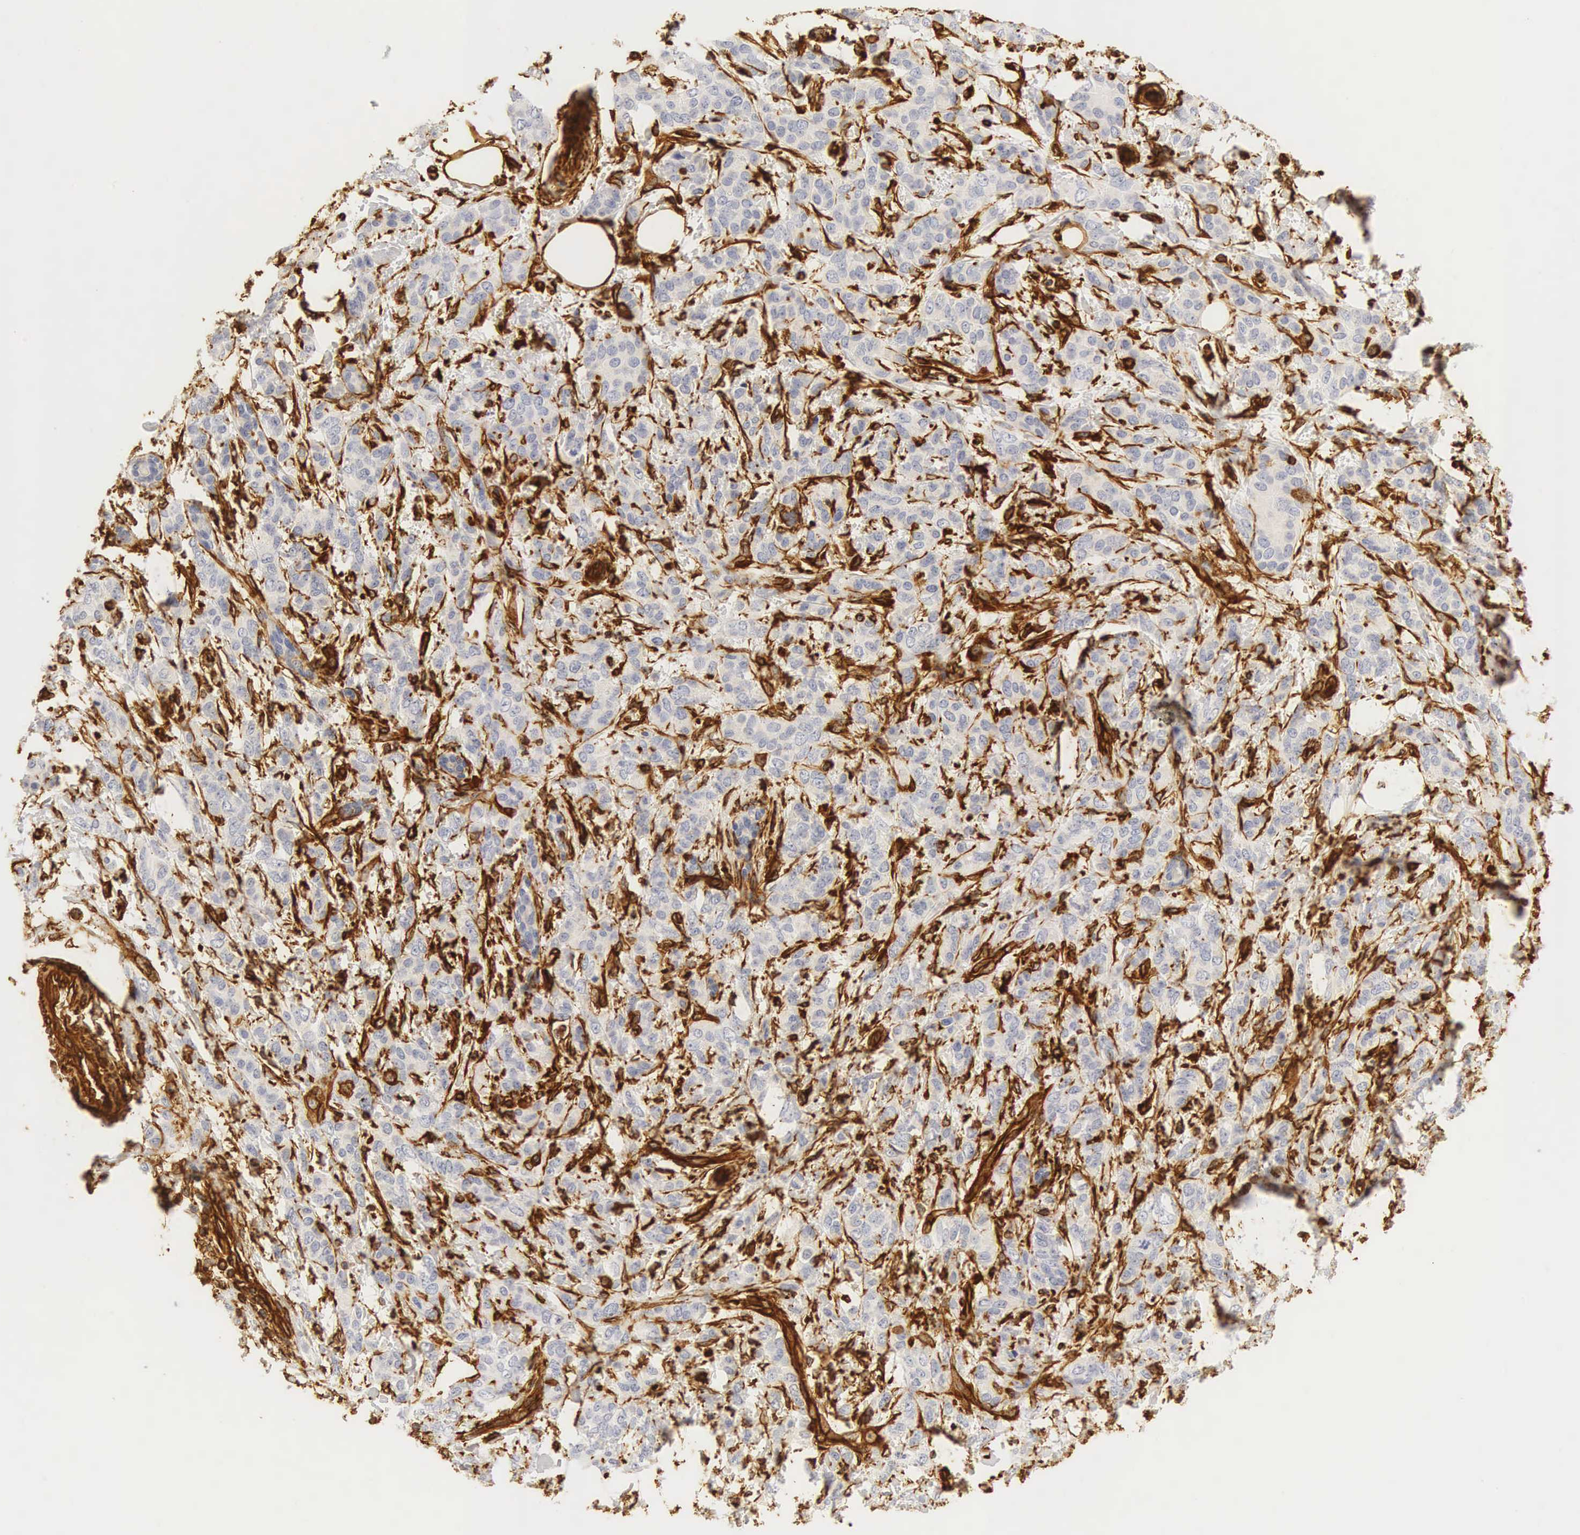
{"staining": {"intensity": "negative", "quantity": "none", "location": "none"}, "tissue": "breast cancer", "cell_type": "Tumor cells", "image_type": "cancer", "snomed": [{"axis": "morphology", "description": "Duct carcinoma"}, {"axis": "topography", "description": "Breast"}], "caption": "Immunohistochemistry histopathology image of human infiltrating ductal carcinoma (breast) stained for a protein (brown), which demonstrates no positivity in tumor cells.", "gene": "VIM", "patient": {"sex": "female", "age": 53}}